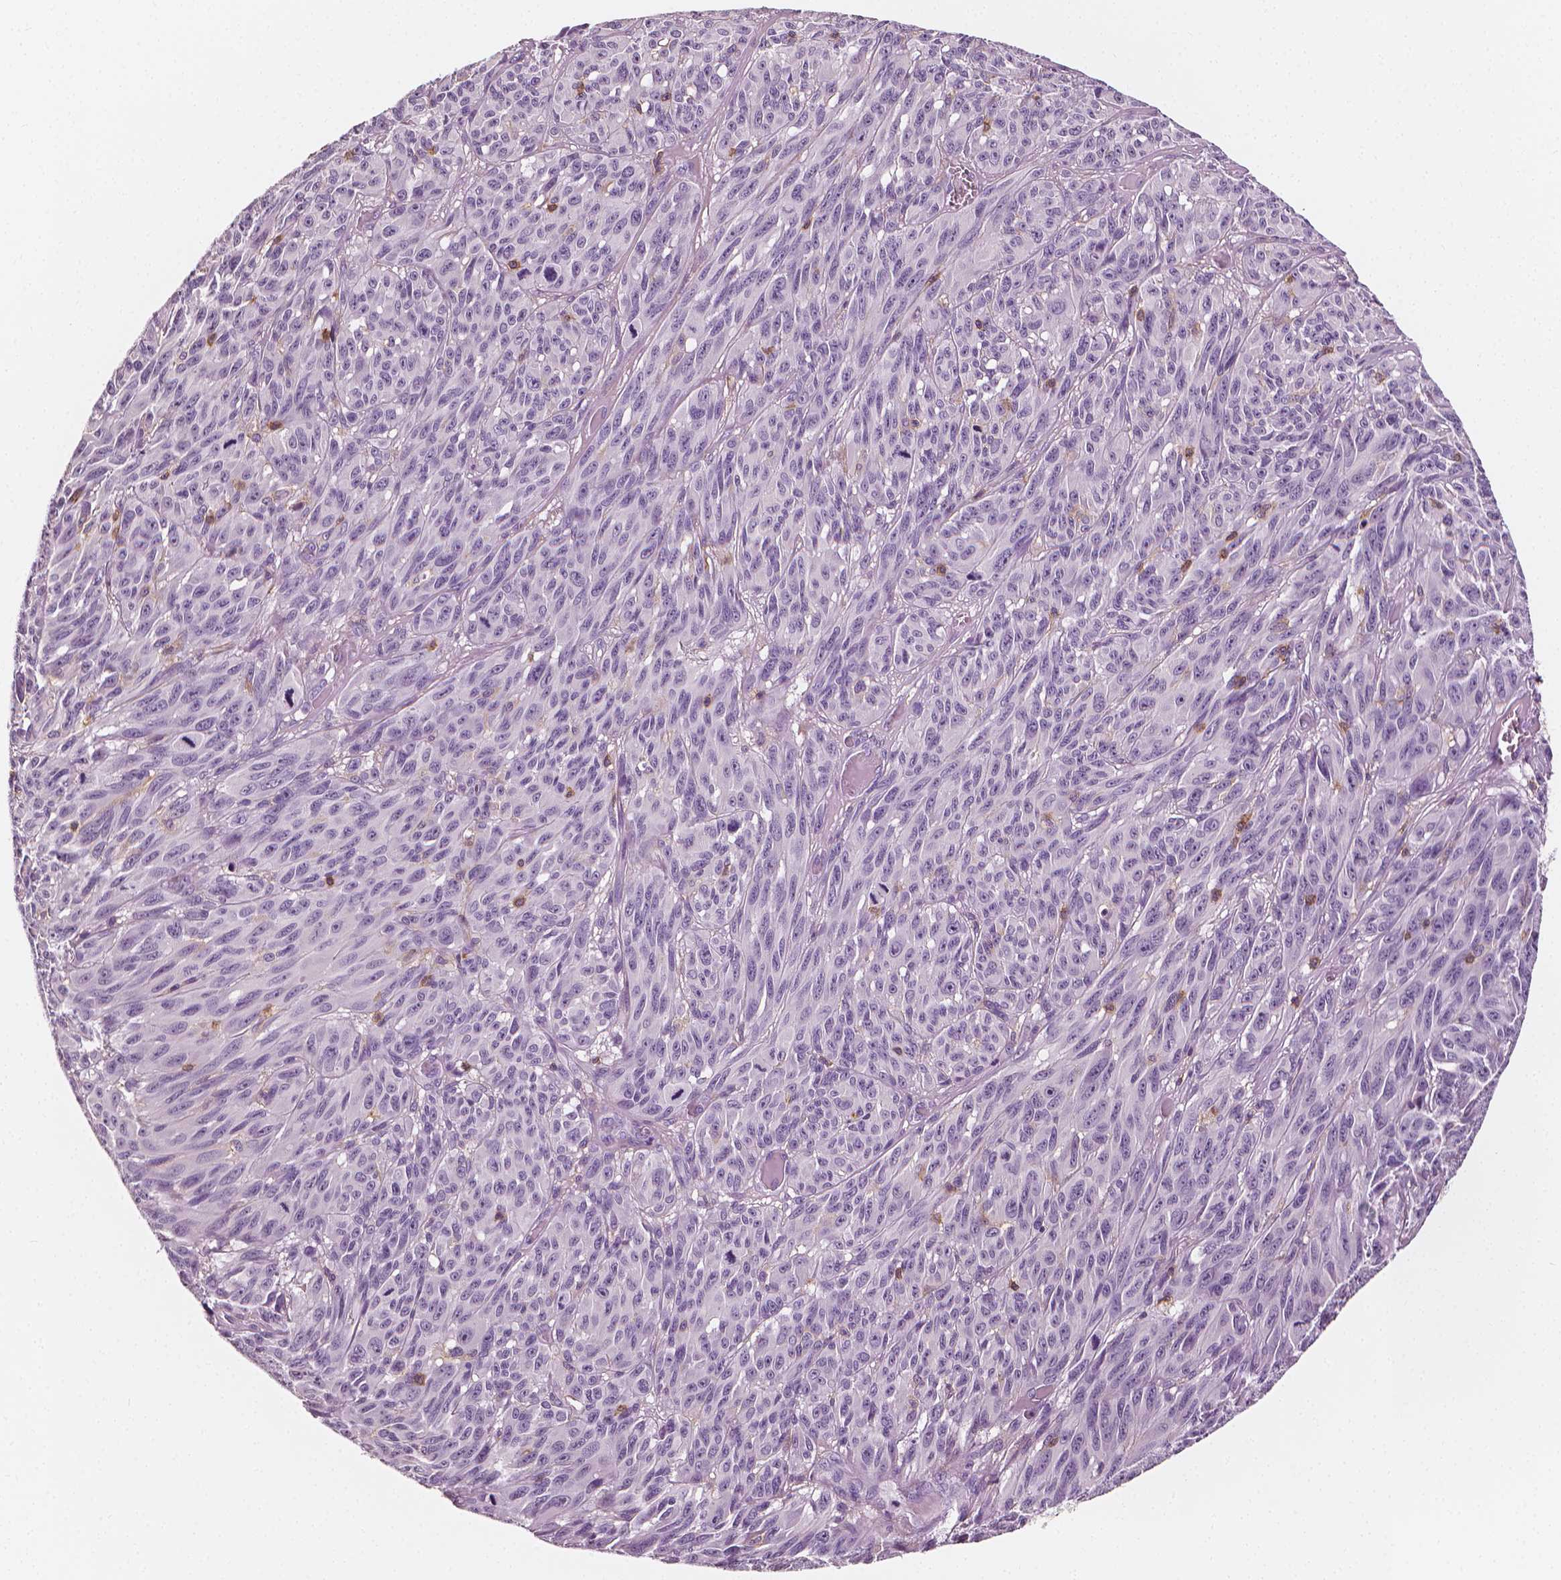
{"staining": {"intensity": "negative", "quantity": "none", "location": "none"}, "tissue": "melanoma", "cell_type": "Tumor cells", "image_type": "cancer", "snomed": [{"axis": "morphology", "description": "Malignant melanoma, NOS"}, {"axis": "topography", "description": "Vulva, labia, clitoris and Bartholin´s gland, NO"}], "caption": "Immunohistochemical staining of malignant melanoma displays no significant staining in tumor cells.", "gene": "PTPRC", "patient": {"sex": "female", "age": 75}}